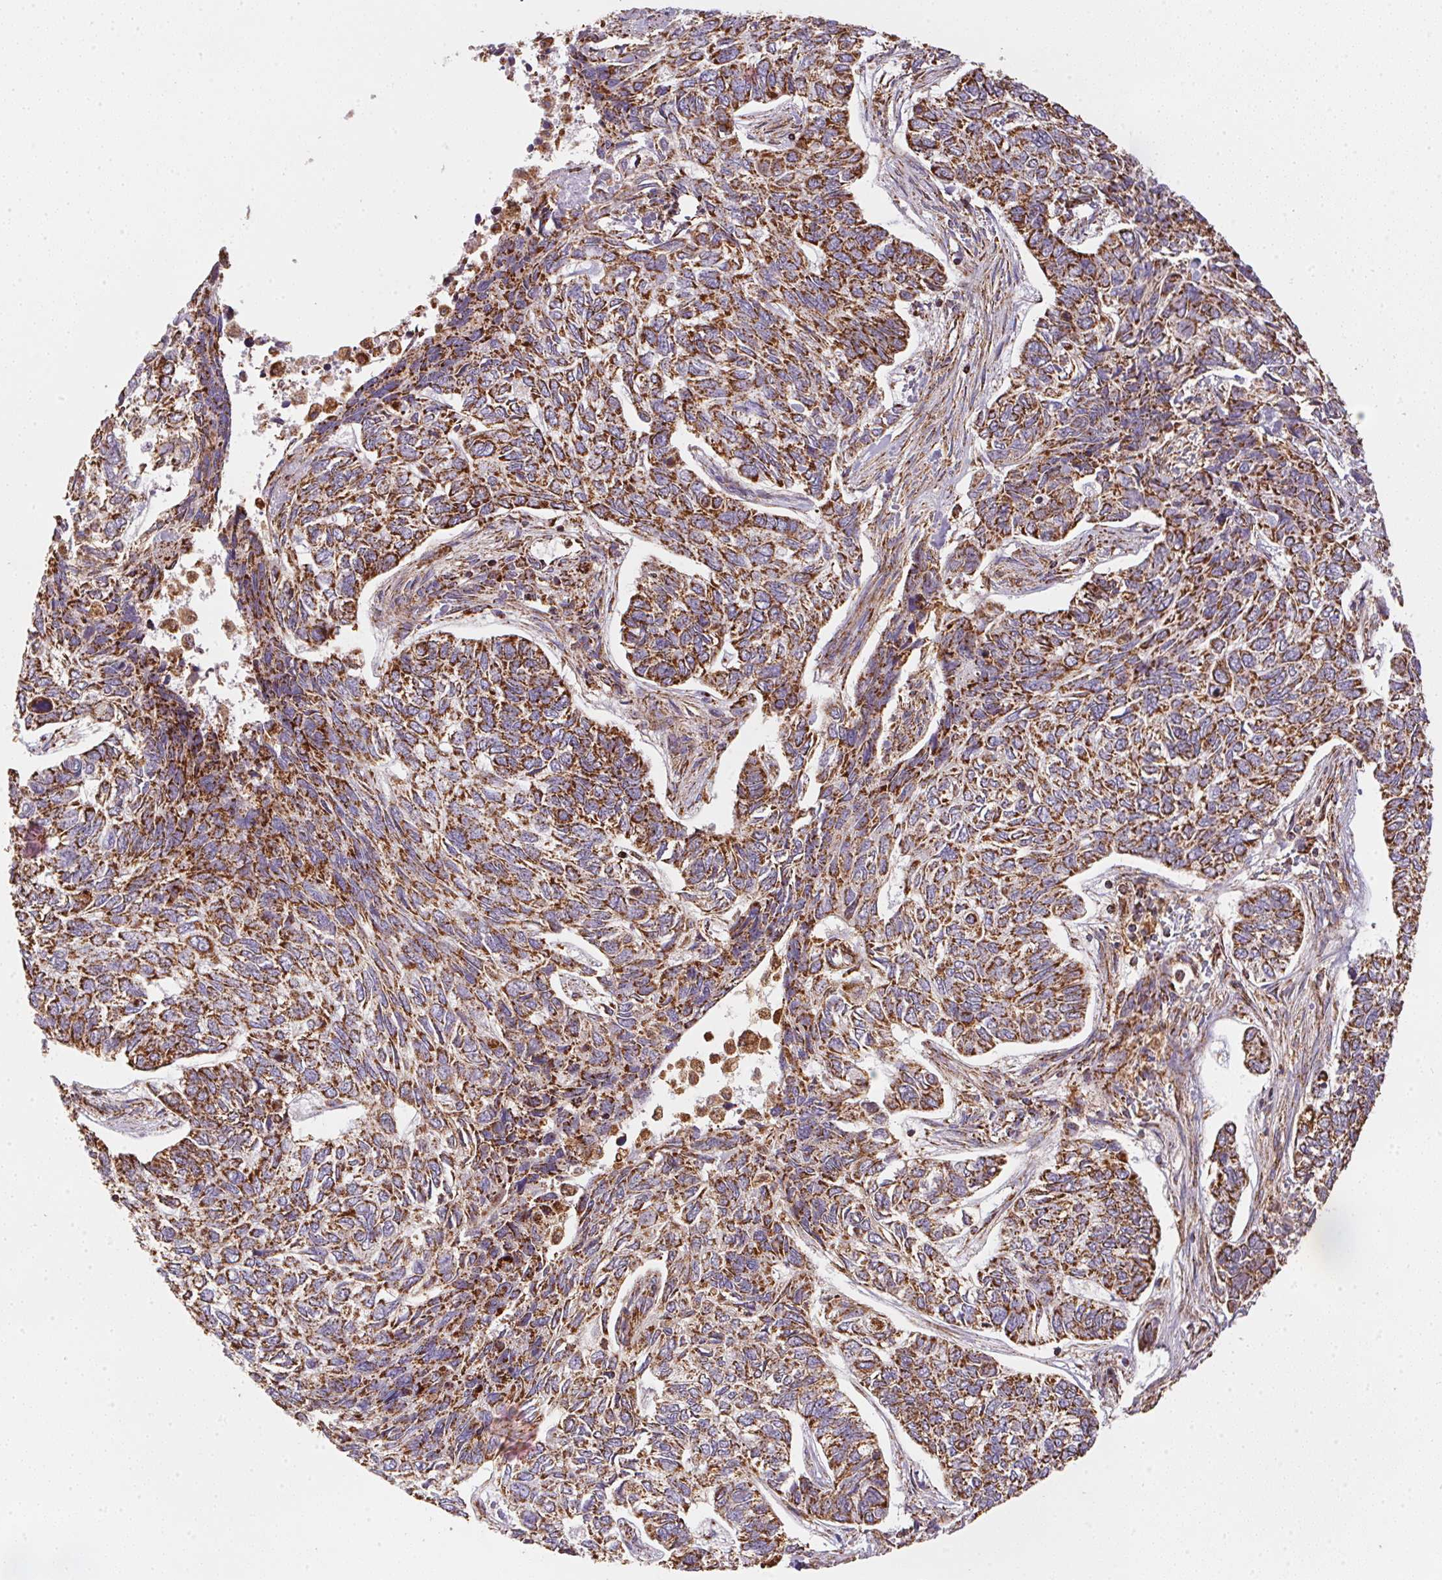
{"staining": {"intensity": "strong", "quantity": ">75%", "location": "cytoplasmic/membranous"}, "tissue": "skin cancer", "cell_type": "Tumor cells", "image_type": "cancer", "snomed": [{"axis": "morphology", "description": "Basal cell carcinoma"}, {"axis": "topography", "description": "Skin"}], "caption": "Human skin basal cell carcinoma stained for a protein (brown) exhibits strong cytoplasmic/membranous positive staining in about >75% of tumor cells.", "gene": "NDUFS2", "patient": {"sex": "female", "age": 65}}